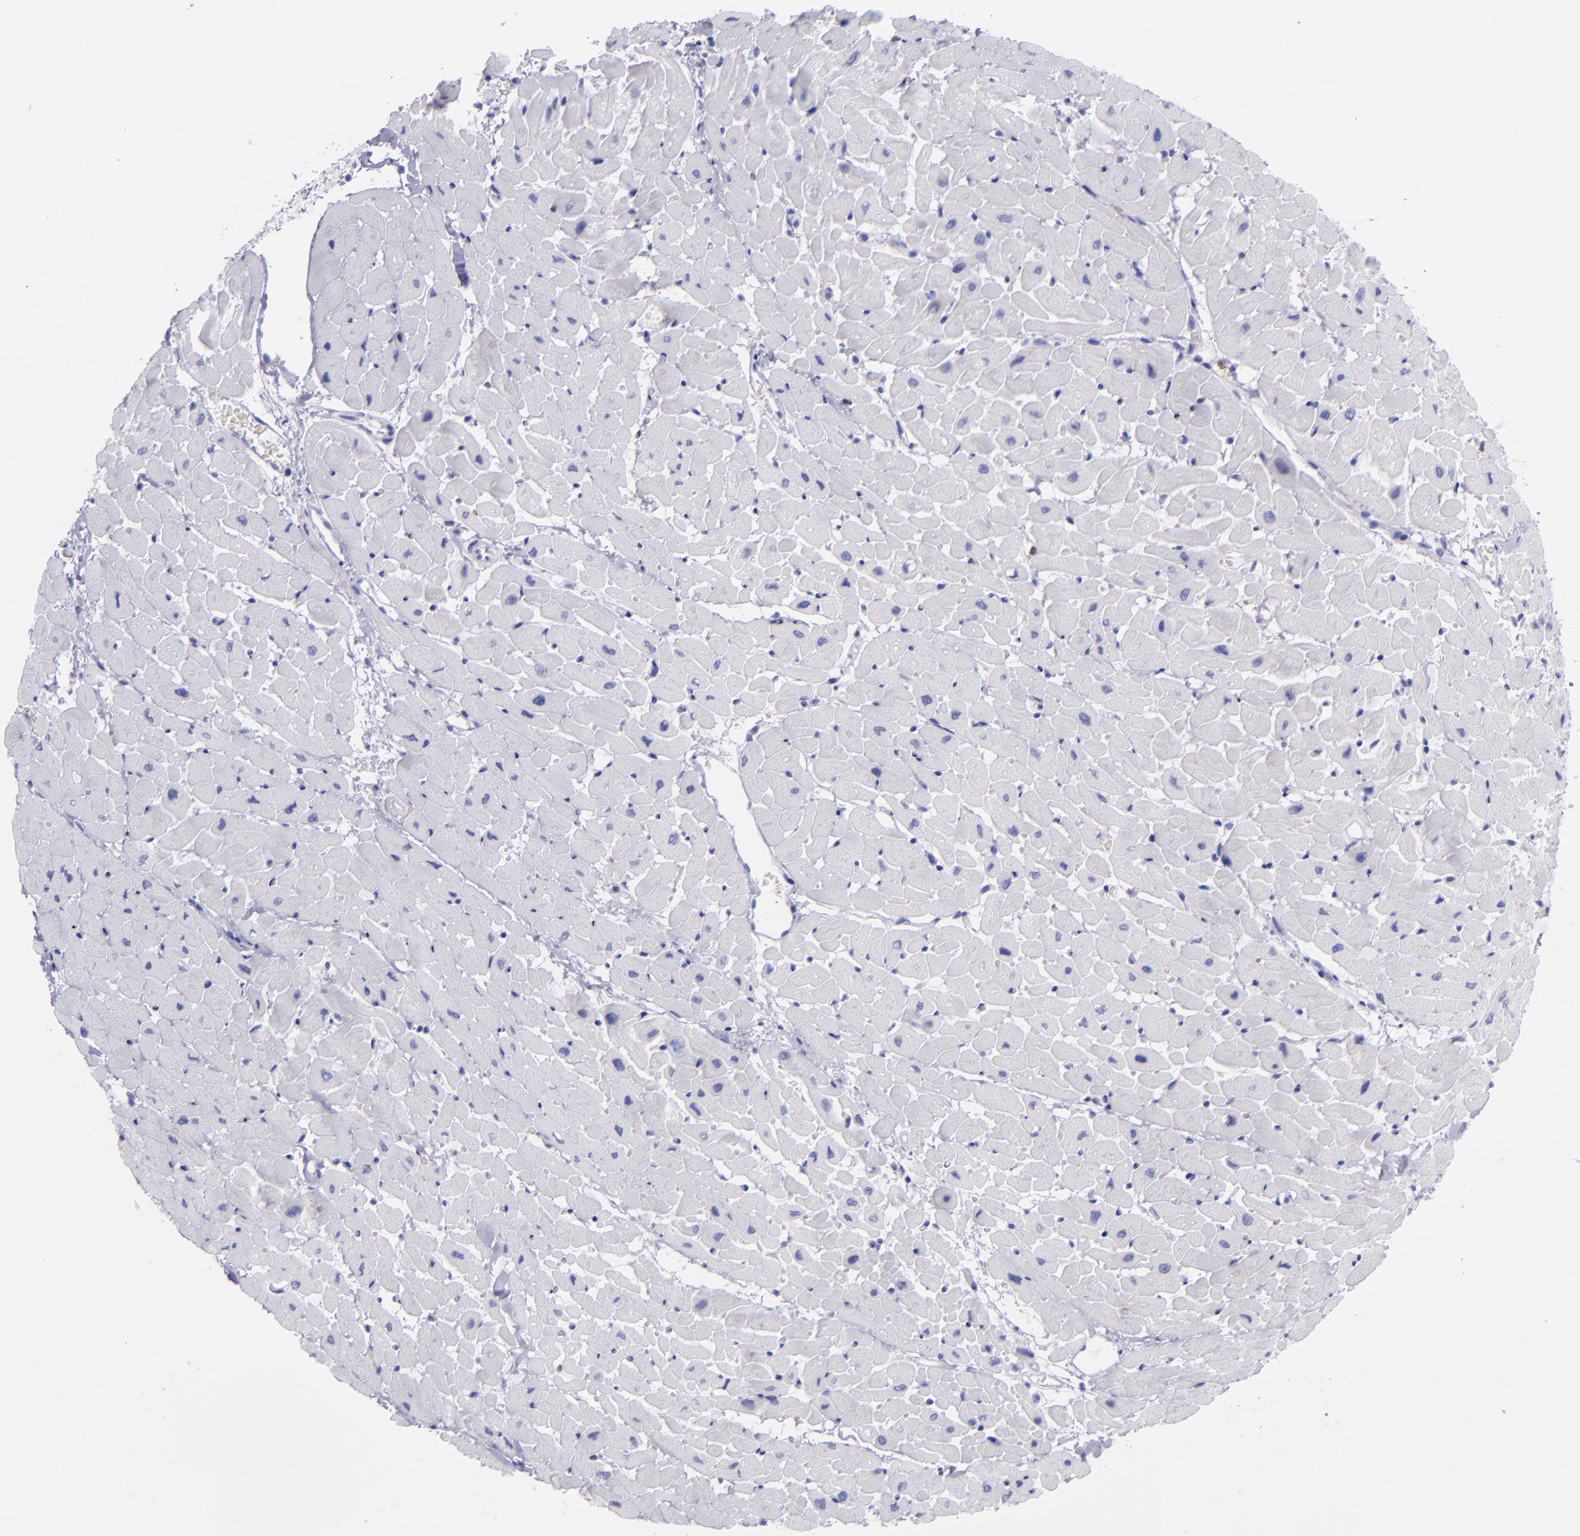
{"staining": {"intensity": "negative", "quantity": "none", "location": "none"}, "tissue": "heart muscle", "cell_type": "Cardiomyocytes", "image_type": "normal", "snomed": [{"axis": "morphology", "description": "Normal tissue, NOS"}, {"axis": "topography", "description": "Heart"}], "caption": "Immunohistochemistry (IHC) micrograph of unremarkable human heart muscle stained for a protein (brown), which demonstrates no staining in cardiomyocytes. (DAB (3,3'-diaminobenzidine) IHC with hematoxylin counter stain).", "gene": "CR1", "patient": {"sex": "male", "age": 45}}